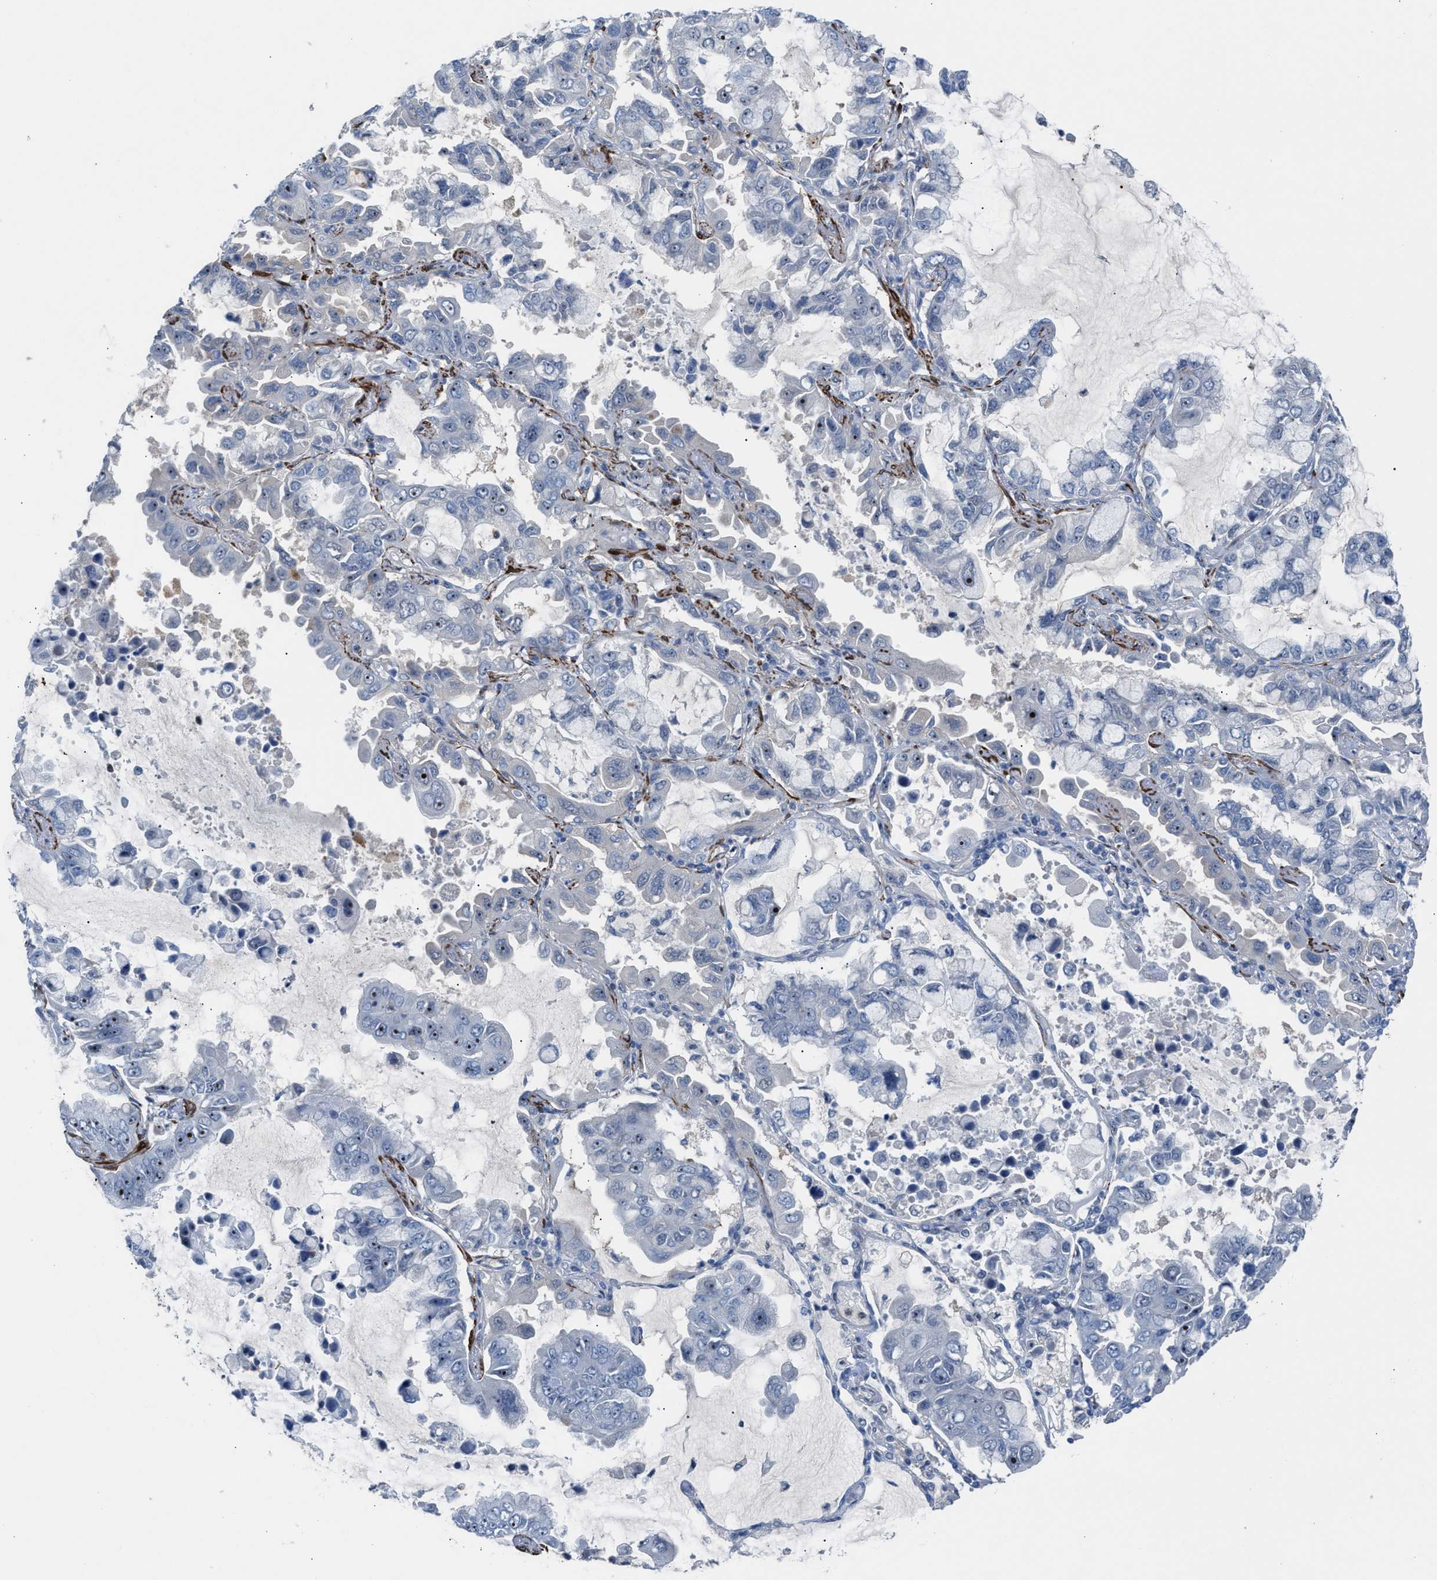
{"staining": {"intensity": "moderate", "quantity": "<25%", "location": "nuclear"}, "tissue": "lung cancer", "cell_type": "Tumor cells", "image_type": "cancer", "snomed": [{"axis": "morphology", "description": "Adenocarcinoma, NOS"}, {"axis": "topography", "description": "Lung"}], "caption": "Lung cancer (adenocarcinoma) stained with a protein marker reveals moderate staining in tumor cells.", "gene": "NQO2", "patient": {"sex": "male", "age": 64}}